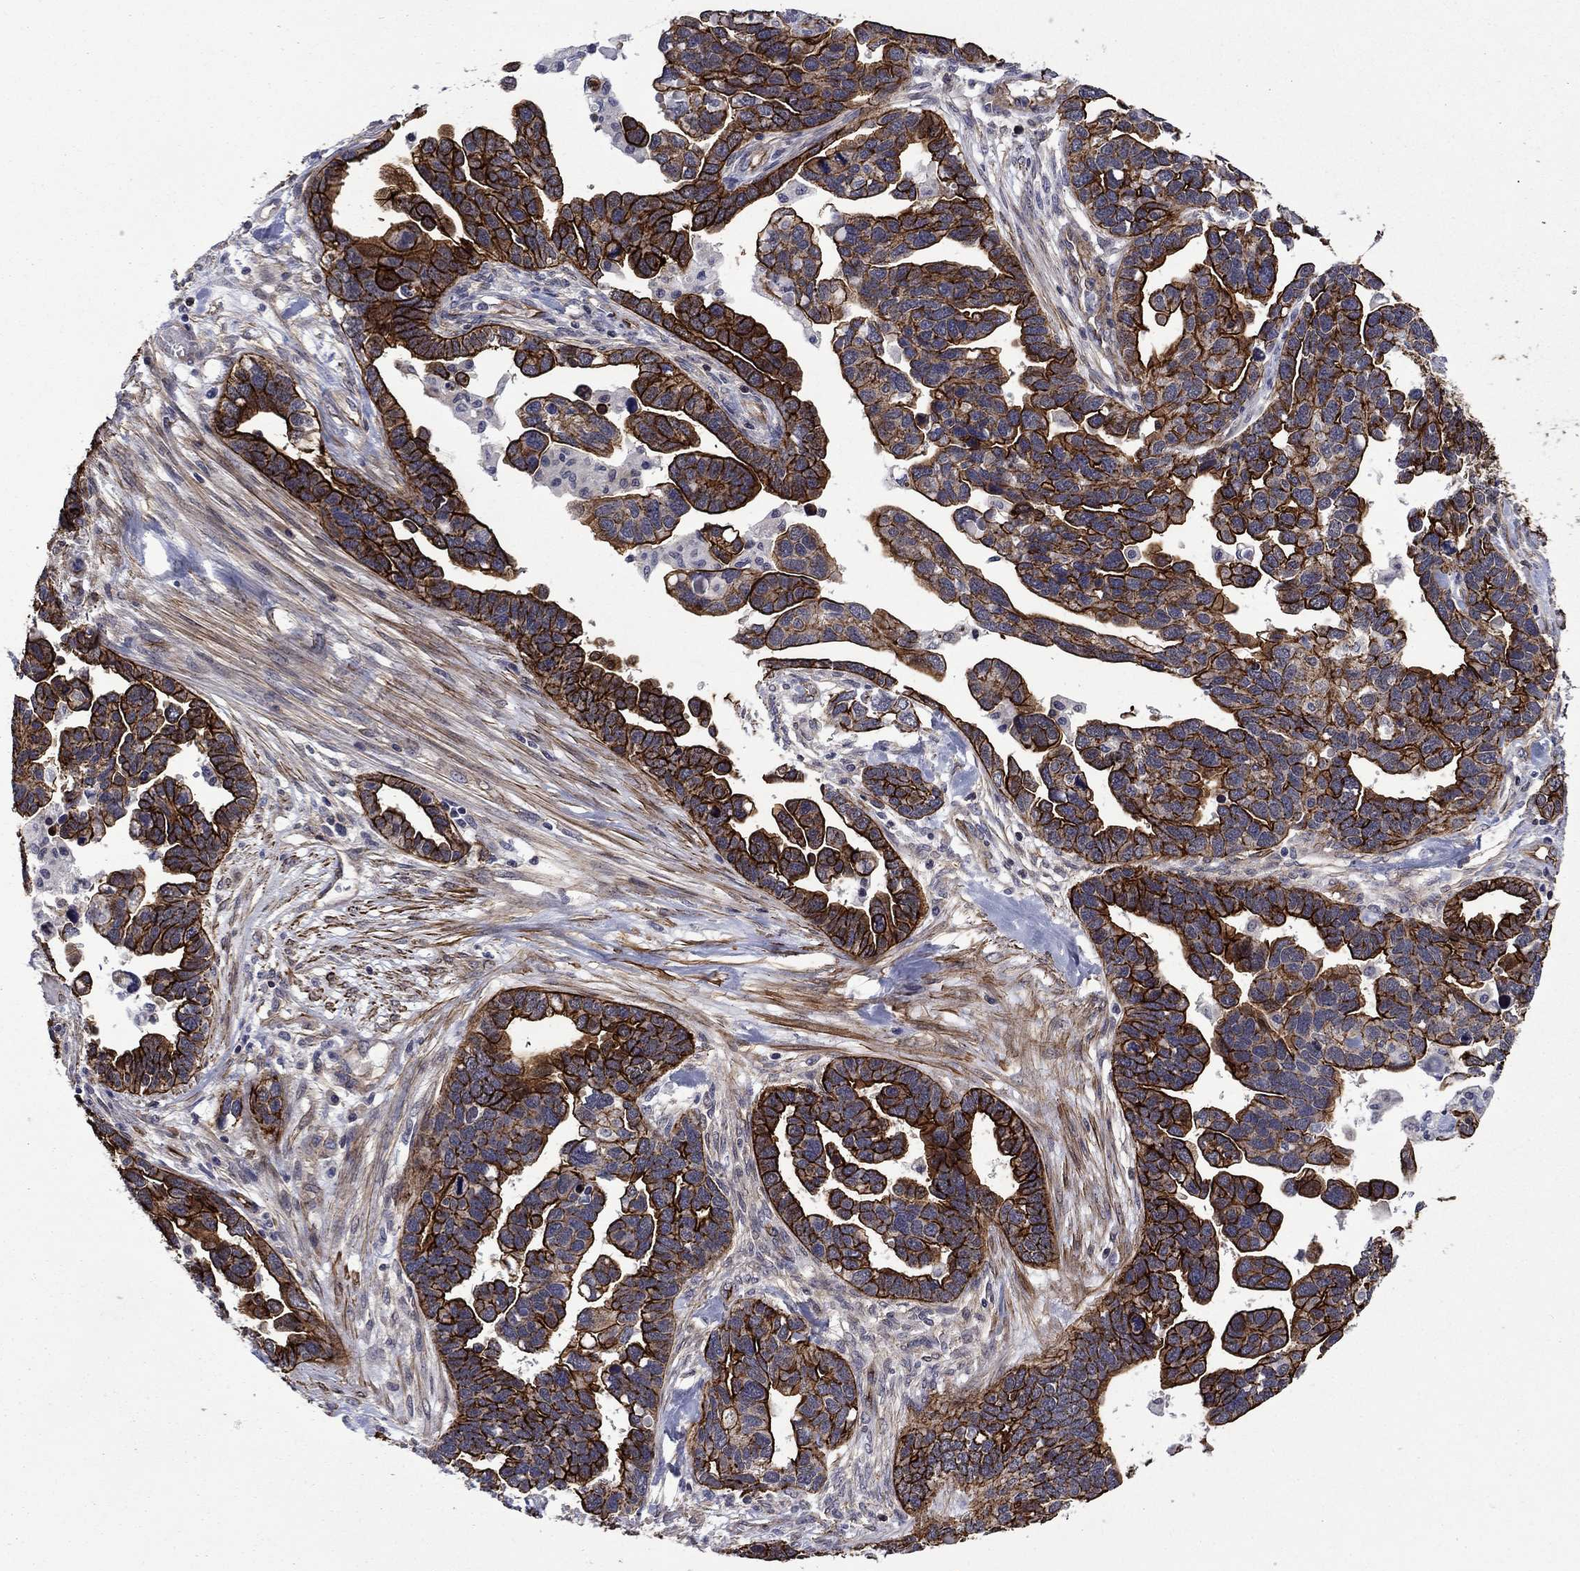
{"staining": {"intensity": "strong", "quantity": ">75%", "location": "cytoplasmic/membranous"}, "tissue": "ovarian cancer", "cell_type": "Tumor cells", "image_type": "cancer", "snomed": [{"axis": "morphology", "description": "Cystadenocarcinoma, serous, NOS"}, {"axis": "topography", "description": "Ovary"}], "caption": "Ovarian cancer stained with a protein marker shows strong staining in tumor cells.", "gene": "LMO7", "patient": {"sex": "female", "age": 54}}